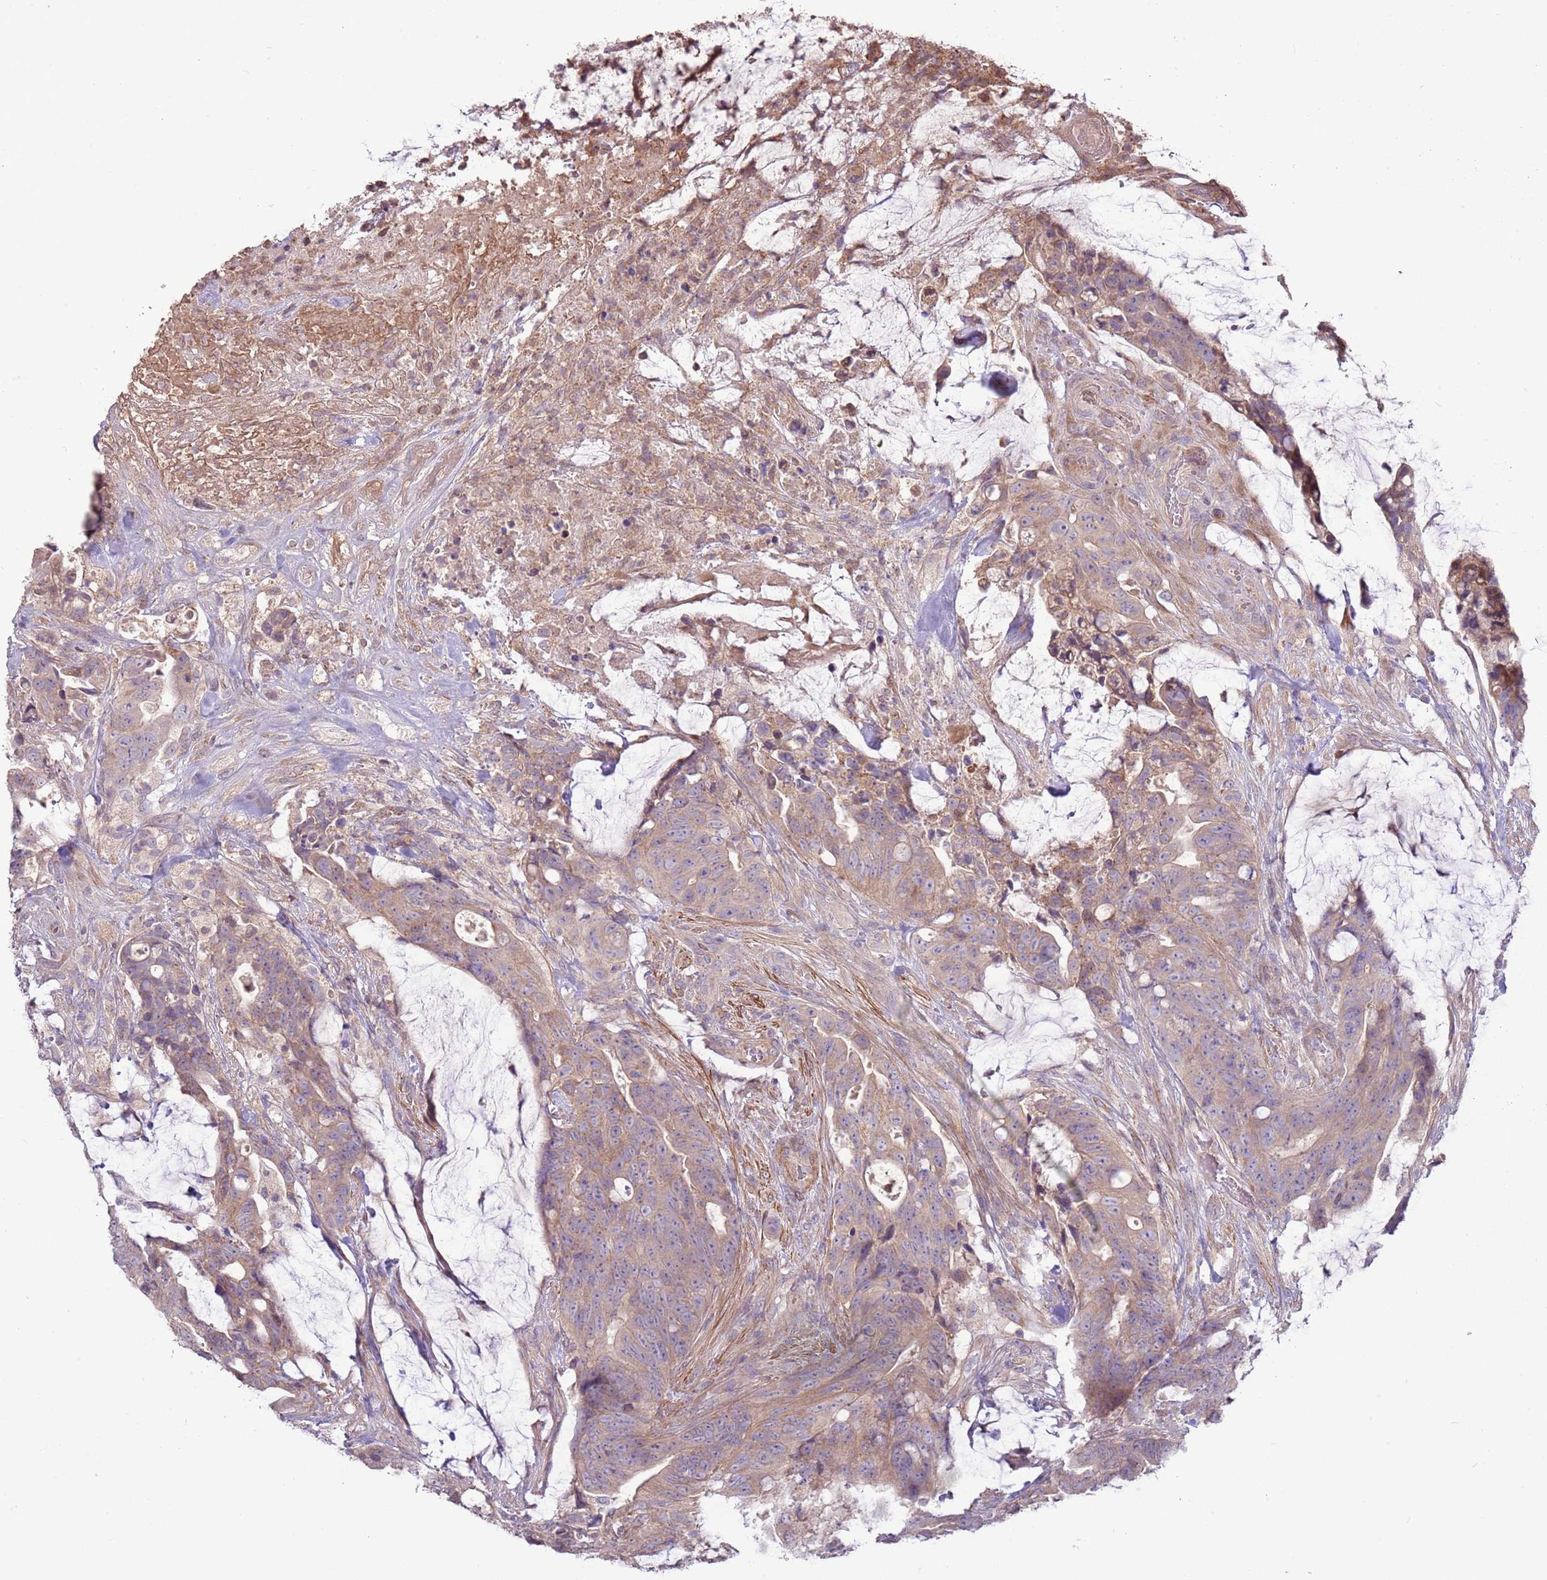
{"staining": {"intensity": "weak", "quantity": ">75%", "location": "cytoplasmic/membranous"}, "tissue": "colorectal cancer", "cell_type": "Tumor cells", "image_type": "cancer", "snomed": [{"axis": "morphology", "description": "Adenocarcinoma, NOS"}, {"axis": "topography", "description": "Colon"}], "caption": "Tumor cells exhibit weak cytoplasmic/membranous expression in approximately >75% of cells in adenocarcinoma (colorectal).", "gene": "DTD2", "patient": {"sex": "female", "age": 82}}